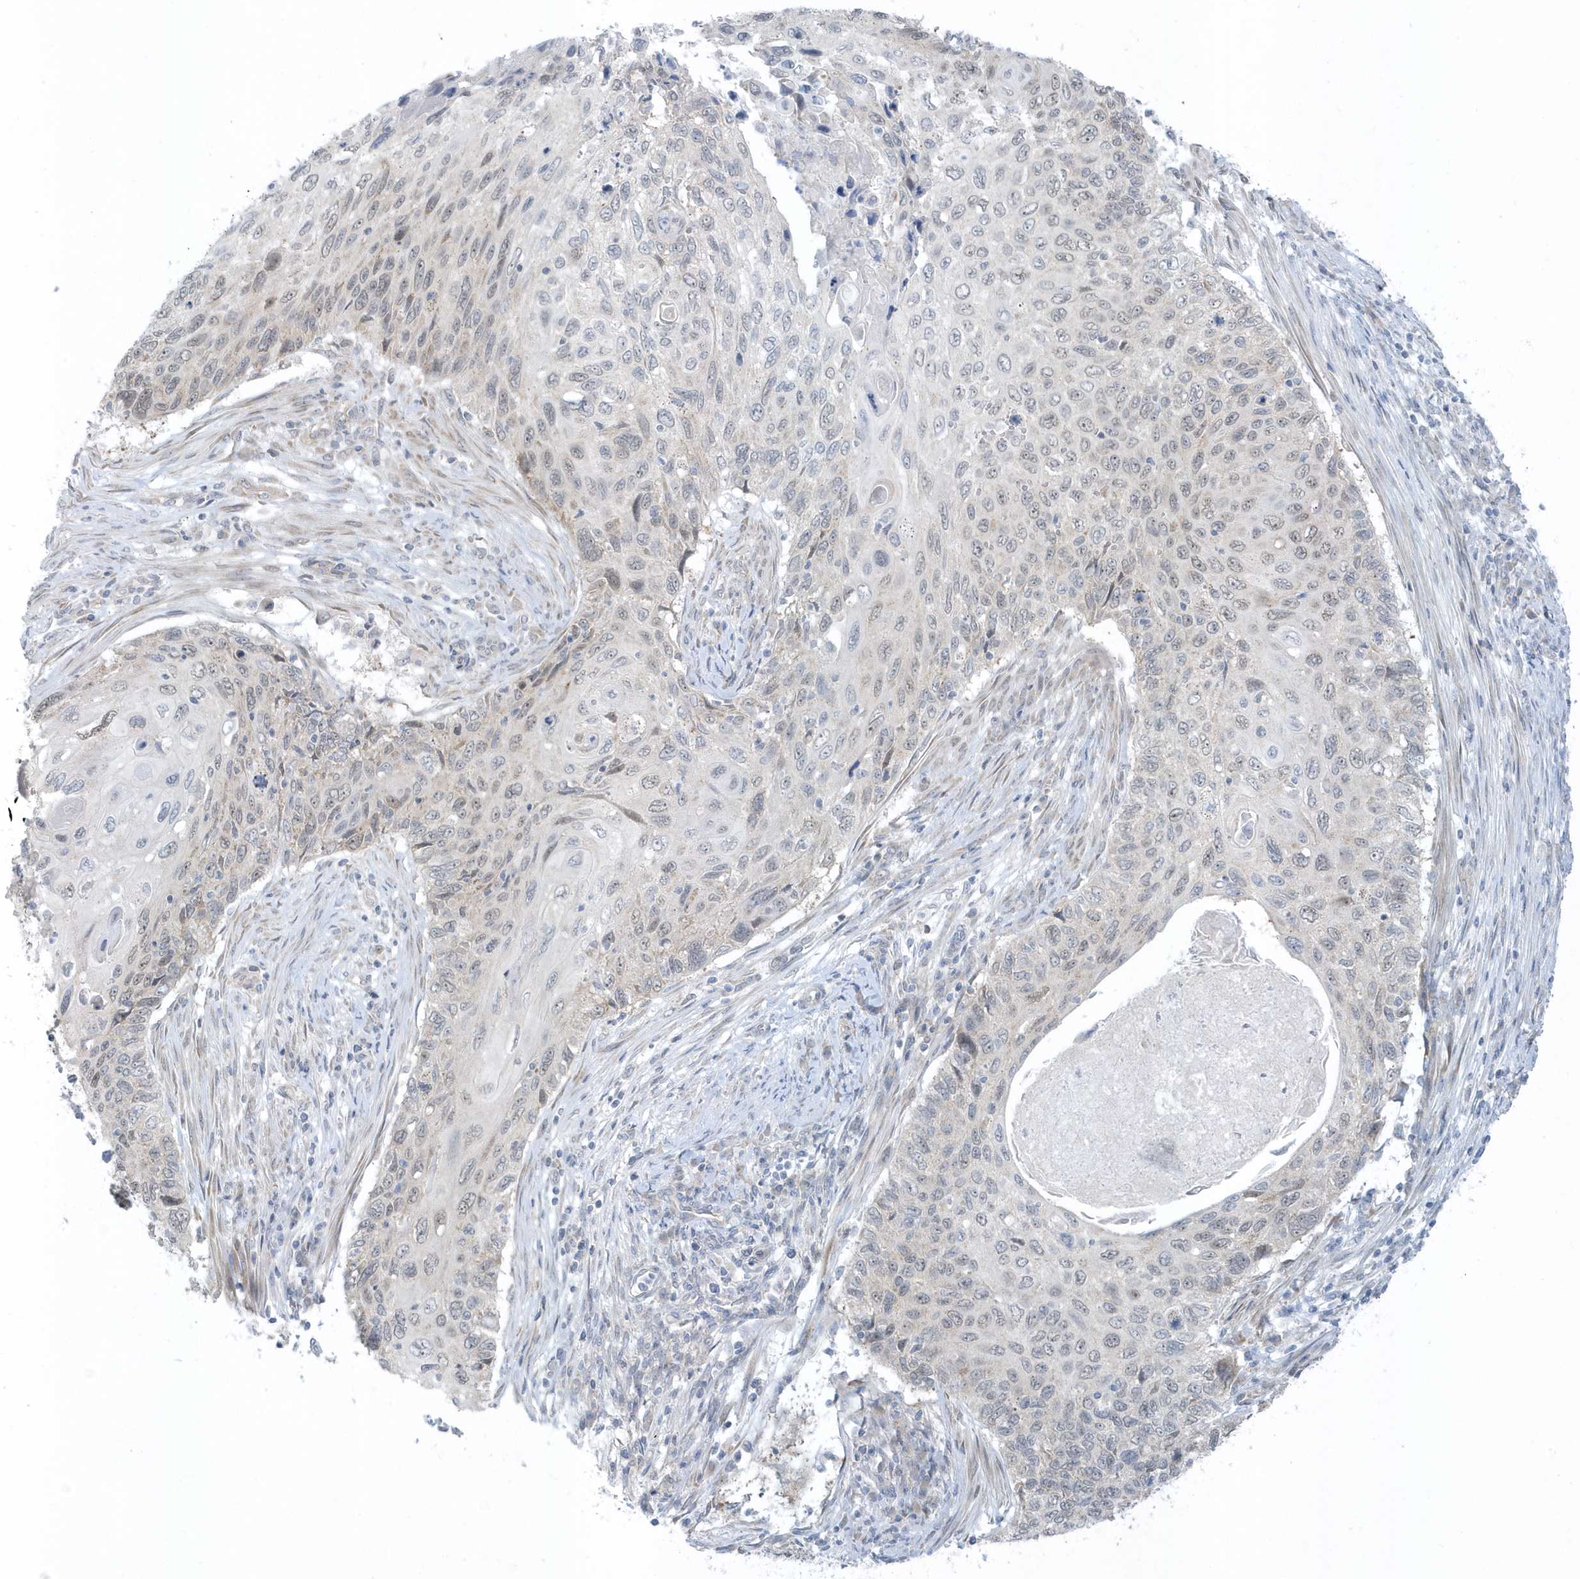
{"staining": {"intensity": "weak", "quantity": "<25%", "location": "nuclear"}, "tissue": "cervical cancer", "cell_type": "Tumor cells", "image_type": "cancer", "snomed": [{"axis": "morphology", "description": "Squamous cell carcinoma, NOS"}, {"axis": "topography", "description": "Cervix"}], "caption": "DAB (3,3'-diaminobenzidine) immunohistochemical staining of human cervical squamous cell carcinoma shows no significant expression in tumor cells.", "gene": "SCN3A", "patient": {"sex": "female", "age": 70}}